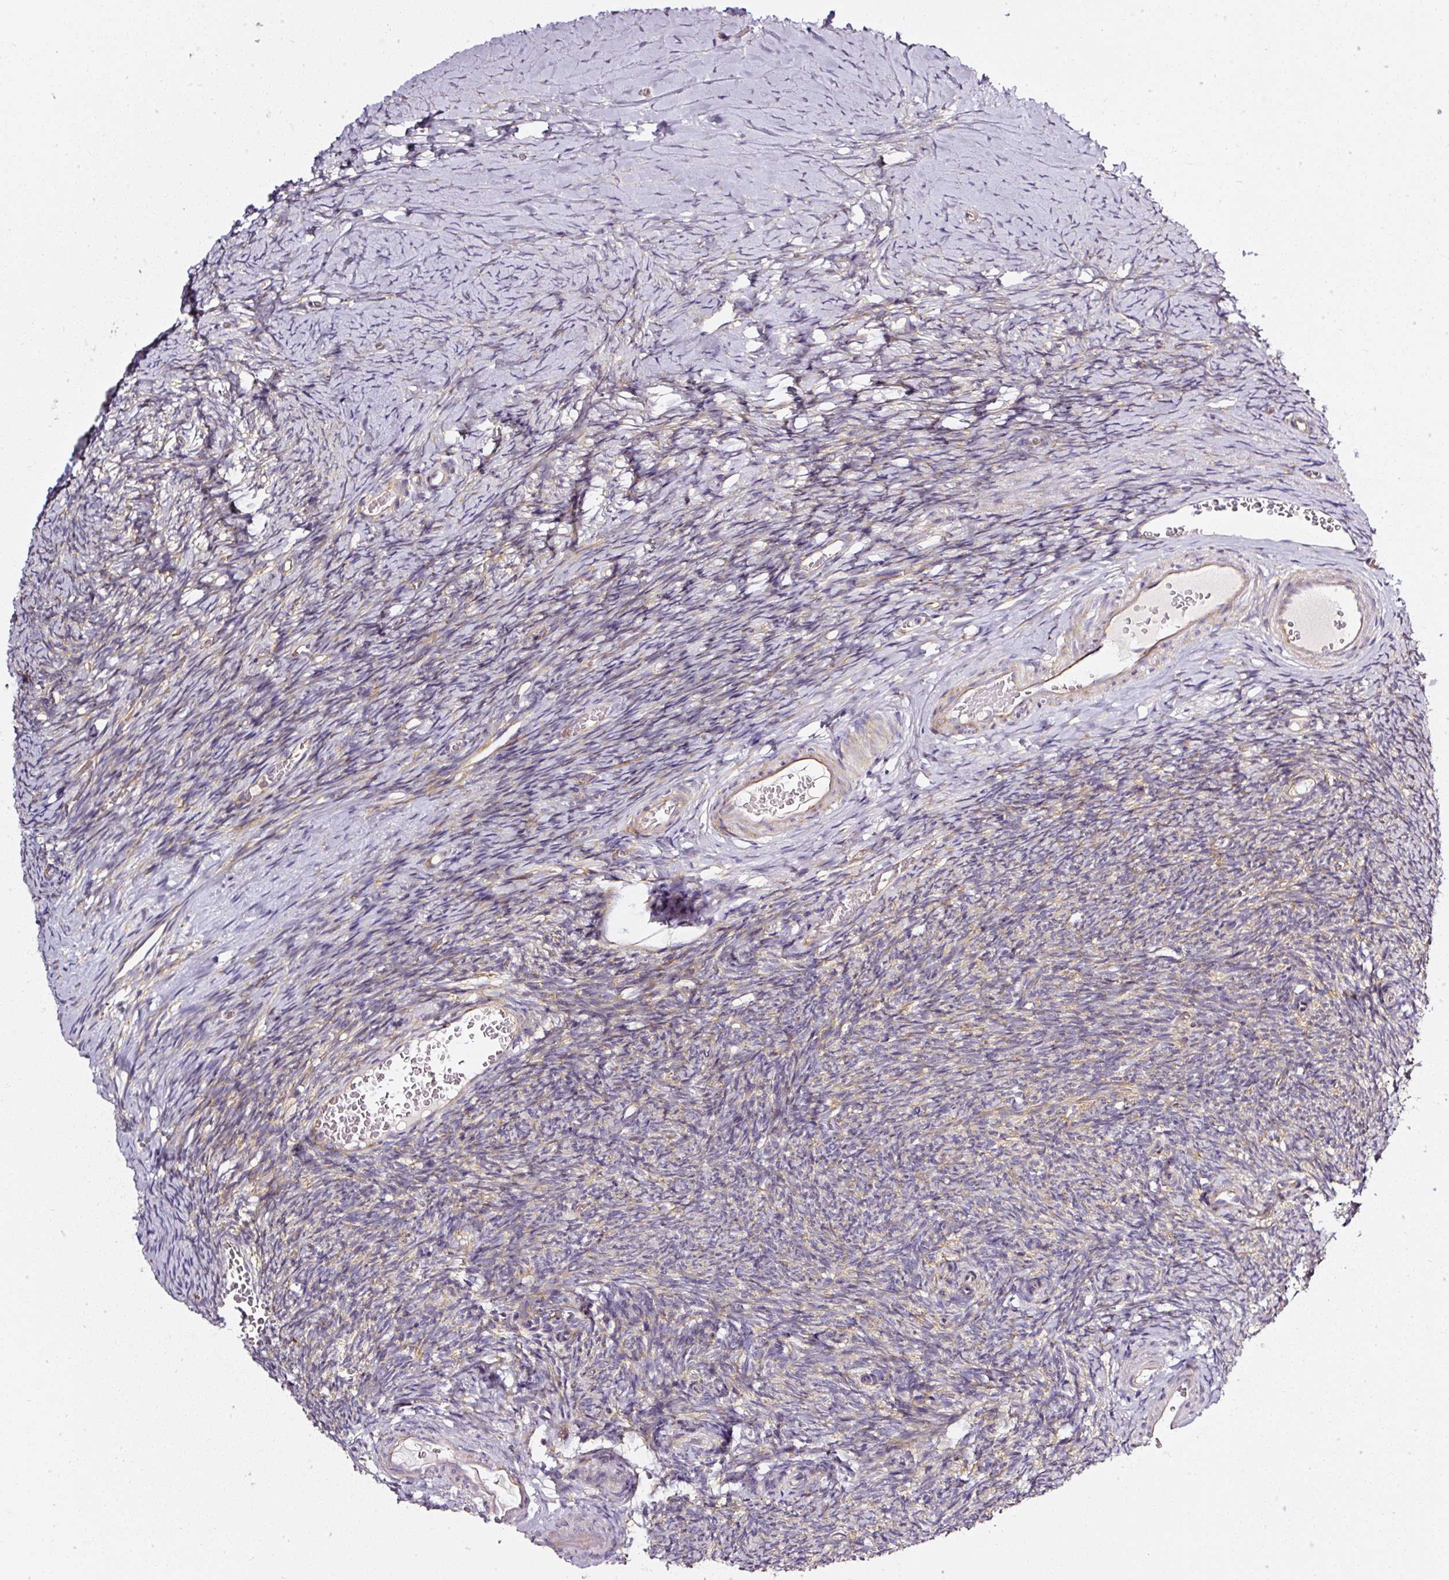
{"staining": {"intensity": "weak", "quantity": ">75%", "location": "cytoplasmic/membranous"}, "tissue": "ovary", "cell_type": "Follicle cells", "image_type": "normal", "snomed": [{"axis": "morphology", "description": "Normal tissue, NOS"}, {"axis": "topography", "description": "Ovary"}], "caption": "Ovary stained for a protein exhibits weak cytoplasmic/membranous positivity in follicle cells. Immunohistochemistry (ihc) stains the protein in brown and the nuclei are stained blue.", "gene": "RPL10A", "patient": {"sex": "female", "age": 39}}